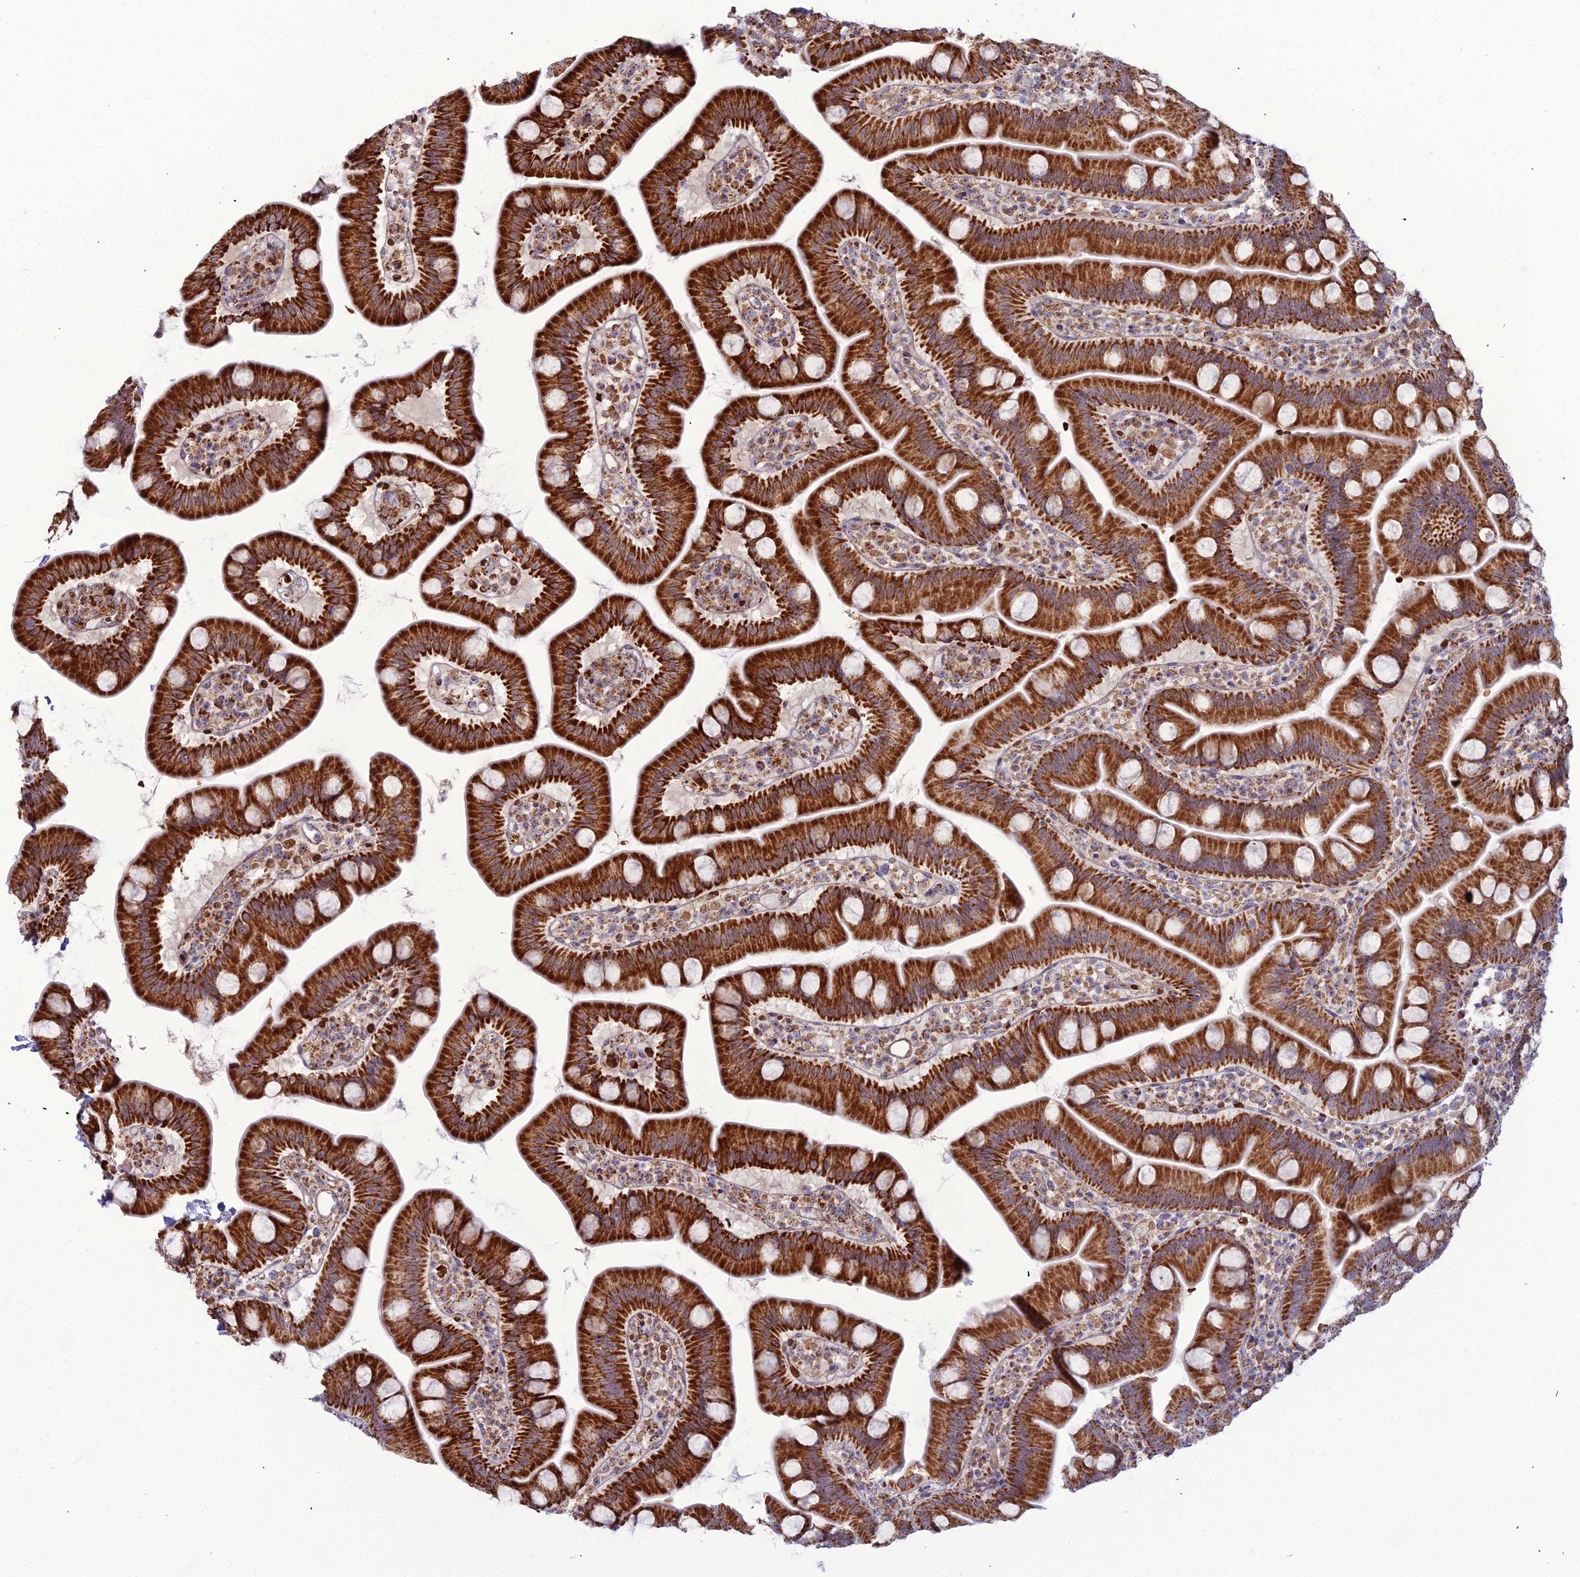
{"staining": {"intensity": "strong", "quantity": ">75%", "location": "cytoplasmic/membranous"}, "tissue": "small intestine", "cell_type": "Glandular cells", "image_type": "normal", "snomed": [{"axis": "morphology", "description": "Normal tissue, NOS"}, {"axis": "topography", "description": "Small intestine"}], "caption": "This histopathology image reveals IHC staining of normal small intestine, with high strong cytoplasmic/membranous staining in approximately >75% of glandular cells.", "gene": "SLC35F4", "patient": {"sex": "female", "age": 68}}